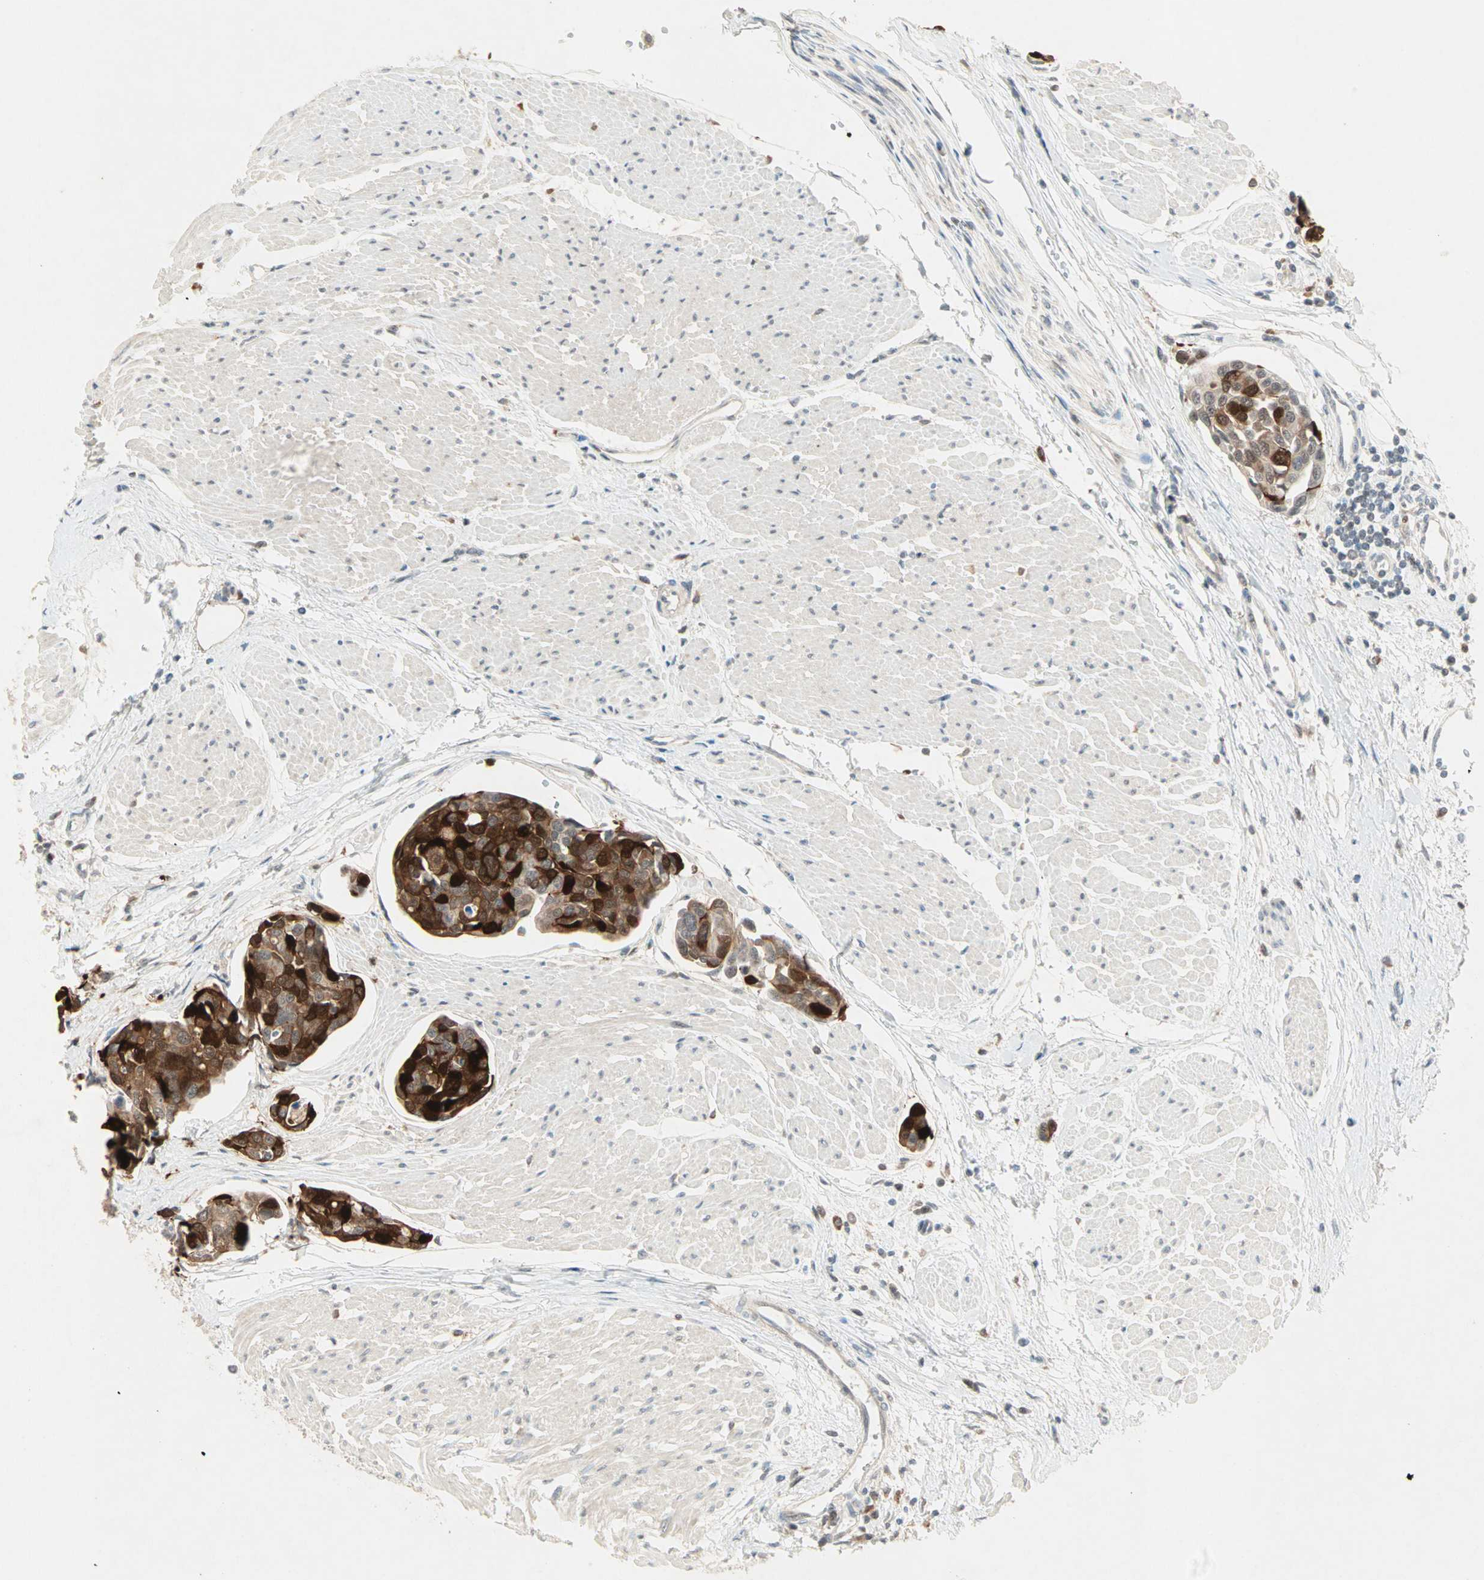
{"staining": {"intensity": "strong", "quantity": ">75%", "location": "cytoplasmic/membranous,nuclear"}, "tissue": "urothelial cancer", "cell_type": "Tumor cells", "image_type": "cancer", "snomed": [{"axis": "morphology", "description": "Urothelial carcinoma, High grade"}, {"axis": "topography", "description": "Urinary bladder"}], "caption": "An immunohistochemistry image of tumor tissue is shown. Protein staining in brown highlights strong cytoplasmic/membranous and nuclear positivity in urothelial carcinoma (high-grade) within tumor cells. The staining was performed using DAB (3,3'-diaminobenzidine) to visualize the protein expression in brown, while the nuclei were stained in blue with hematoxylin (Magnification: 20x).", "gene": "RTL6", "patient": {"sex": "male", "age": 78}}